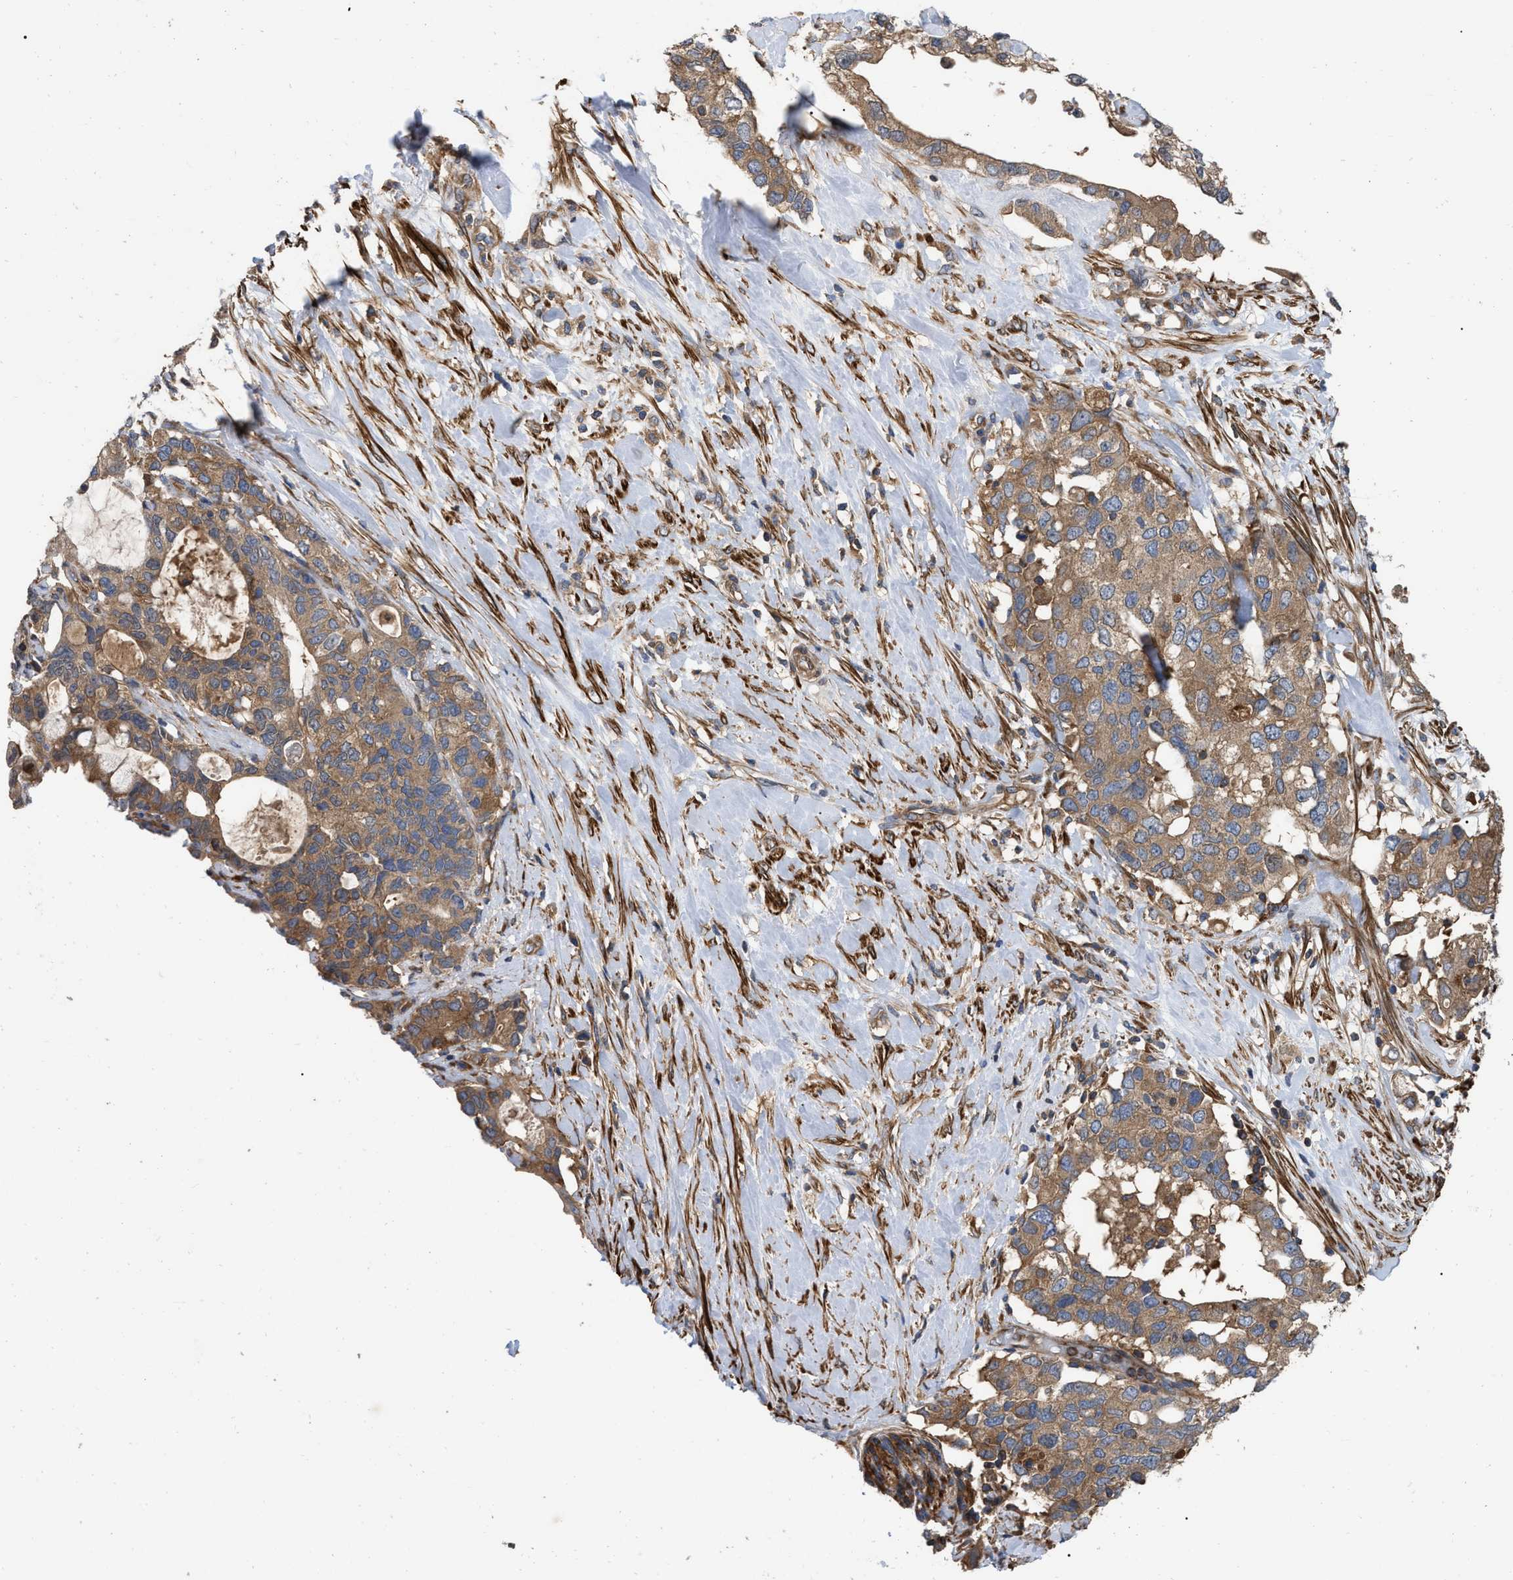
{"staining": {"intensity": "moderate", "quantity": ">75%", "location": "cytoplasmic/membranous"}, "tissue": "pancreatic cancer", "cell_type": "Tumor cells", "image_type": "cancer", "snomed": [{"axis": "morphology", "description": "Adenocarcinoma, NOS"}, {"axis": "topography", "description": "Pancreas"}], "caption": "The photomicrograph reveals a brown stain indicating the presence of a protein in the cytoplasmic/membranous of tumor cells in pancreatic adenocarcinoma. (DAB = brown stain, brightfield microscopy at high magnification).", "gene": "RABEP1", "patient": {"sex": "female", "age": 56}}